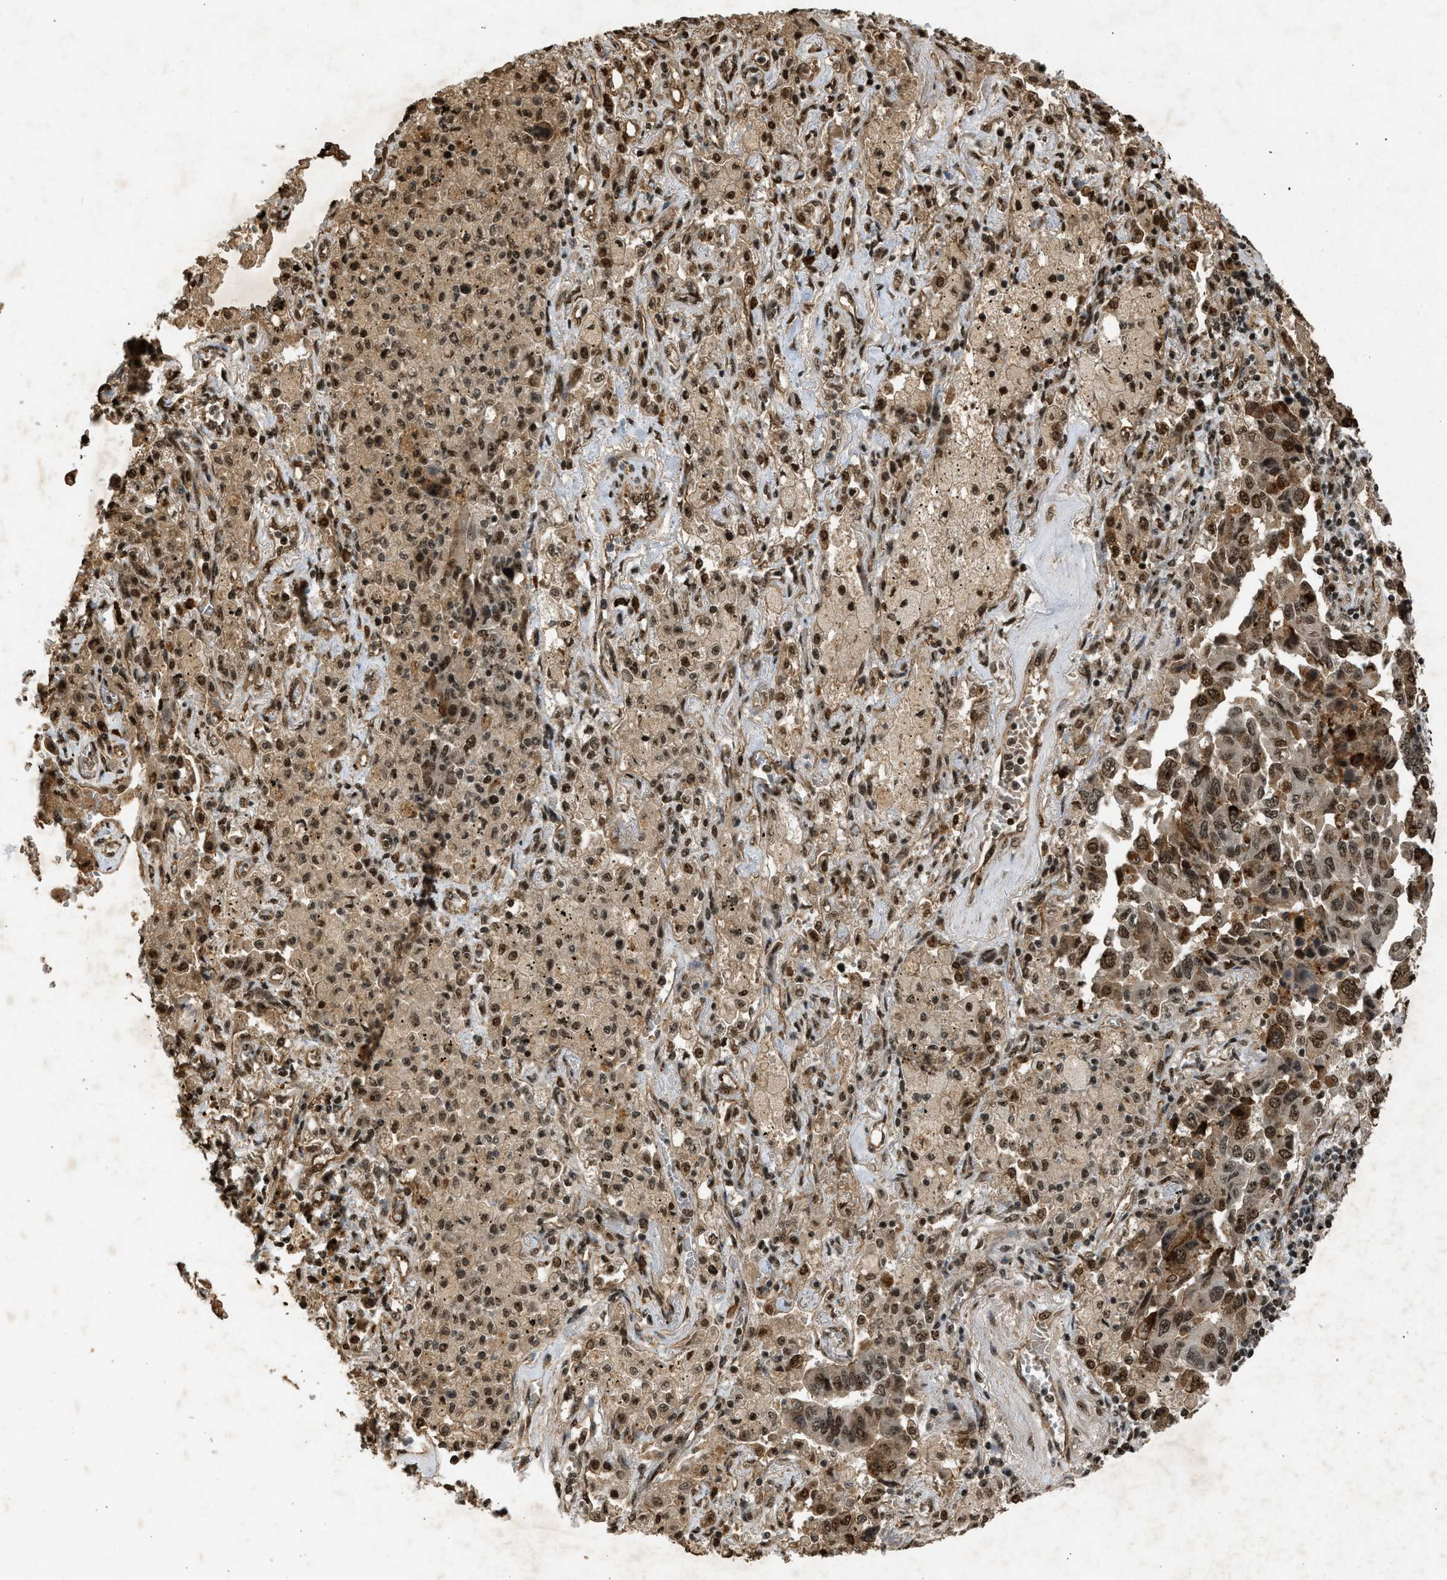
{"staining": {"intensity": "moderate", "quantity": ">75%", "location": "cytoplasmic/membranous,nuclear"}, "tissue": "lung cancer", "cell_type": "Tumor cells", "image_type": "cancer", "snomed": [{"axis": "morphology", "description": "Adenocarcinoma, NOS"}, {"axis": "topography", "description": "Lung"}], "caption": "Approximately >75% of tumor cells in adenocarcinoma (lung) demonstrate moderate cytoplasmic/membranous and nuclear protein positivity as visualized by brown immunohistochemical staining.", "gene": "TFDP2", "patient": {"sex": "female", "age": 65}}